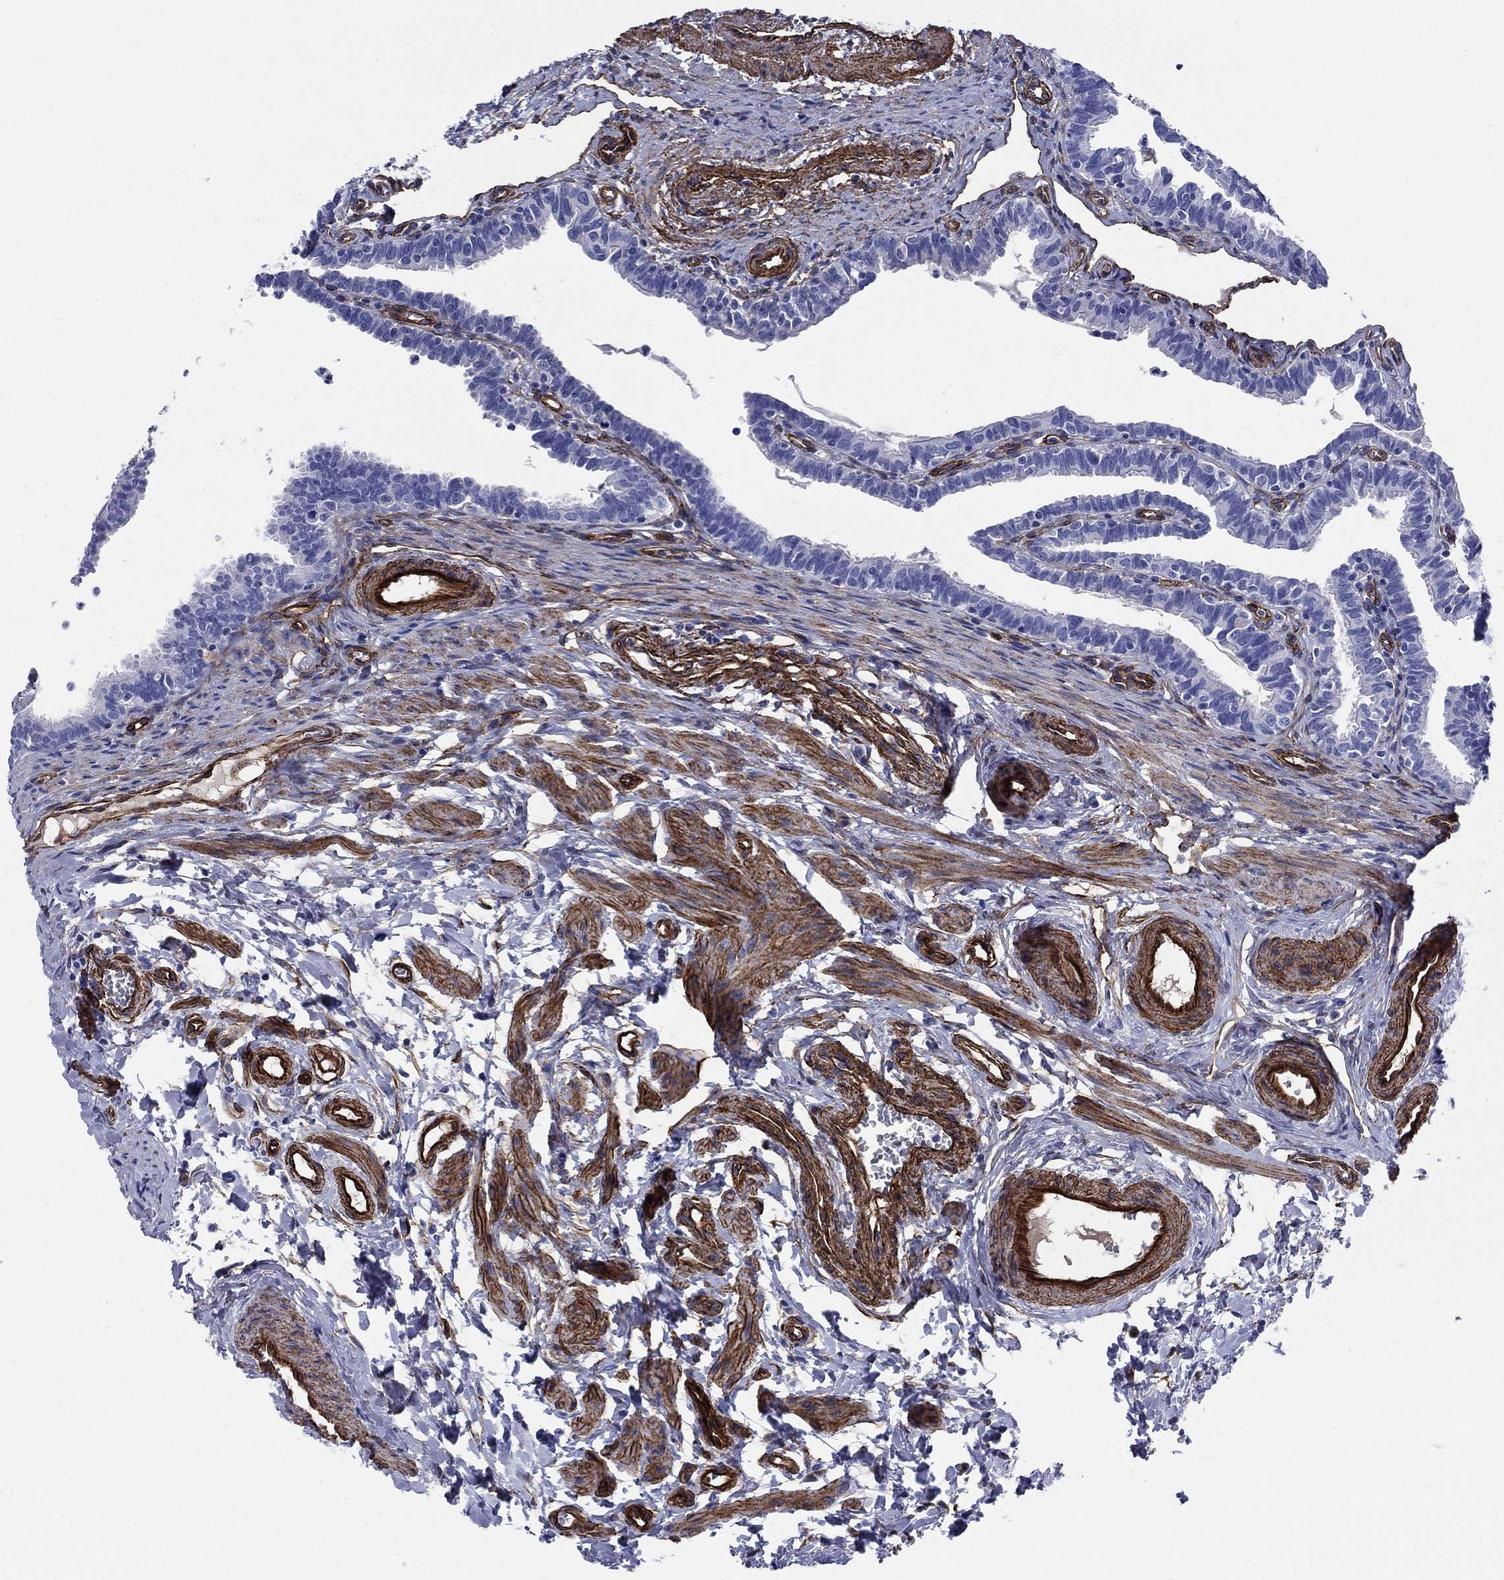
{"staining": {"intensity": "negative", "quantity": "none", "location": "none"}, "tissue": "fallopian tube", "cell_type": "Glandular cells", "image_type": "normal", "snomed": [{"axis": "morphology", "description": "Normal tissue, NOS"}, {"axis": "topography", "description": "Fallopian tube"}], "caption": "The photomicrograph reveals no significant positivity in glandular cells of fallopian tube.", "gene": "VTN", "patient": {"sex": "female", "age": 36}}